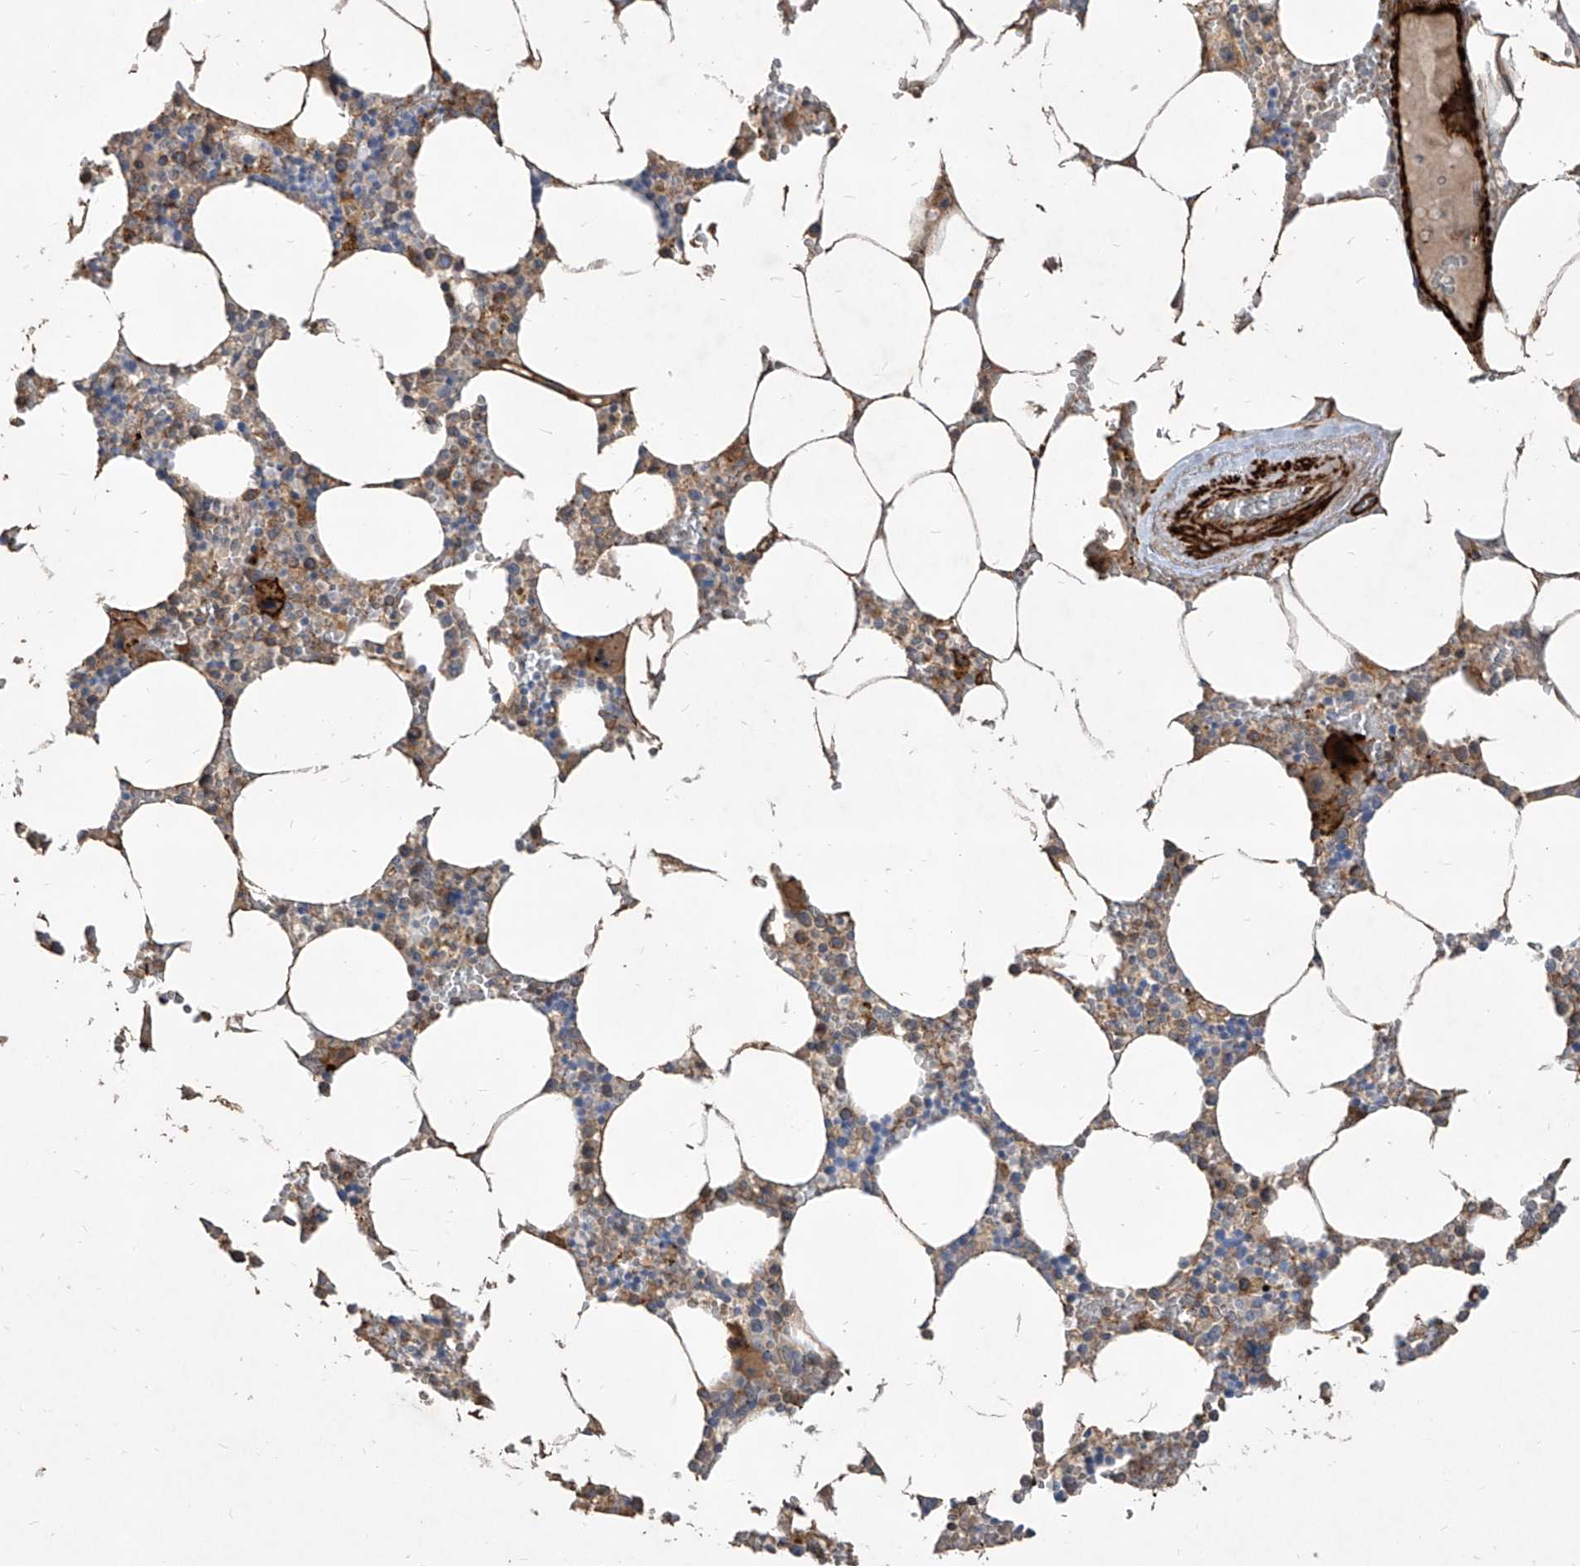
{"staining": {"intensity": "strong", "quantity": "<25%", "location": "cytoplasmic/membranous"}, "tissue": "bone marrow", "cell_type": "Hematopoietic cells", "image_type": "normal", "snomed": [{"axis": "morphology", "description": "Normal tissue, NOS"}, {"axis": "topography", "description": "Bone marrow"}], "caption": "Bone marrow stained with a brown dye shows strong cytoplasmic/membranous positive positivity in about <25% of hematopoietic cells.", "gene": "FAM83B", "patient": {"sex": "male", "age": 70}}